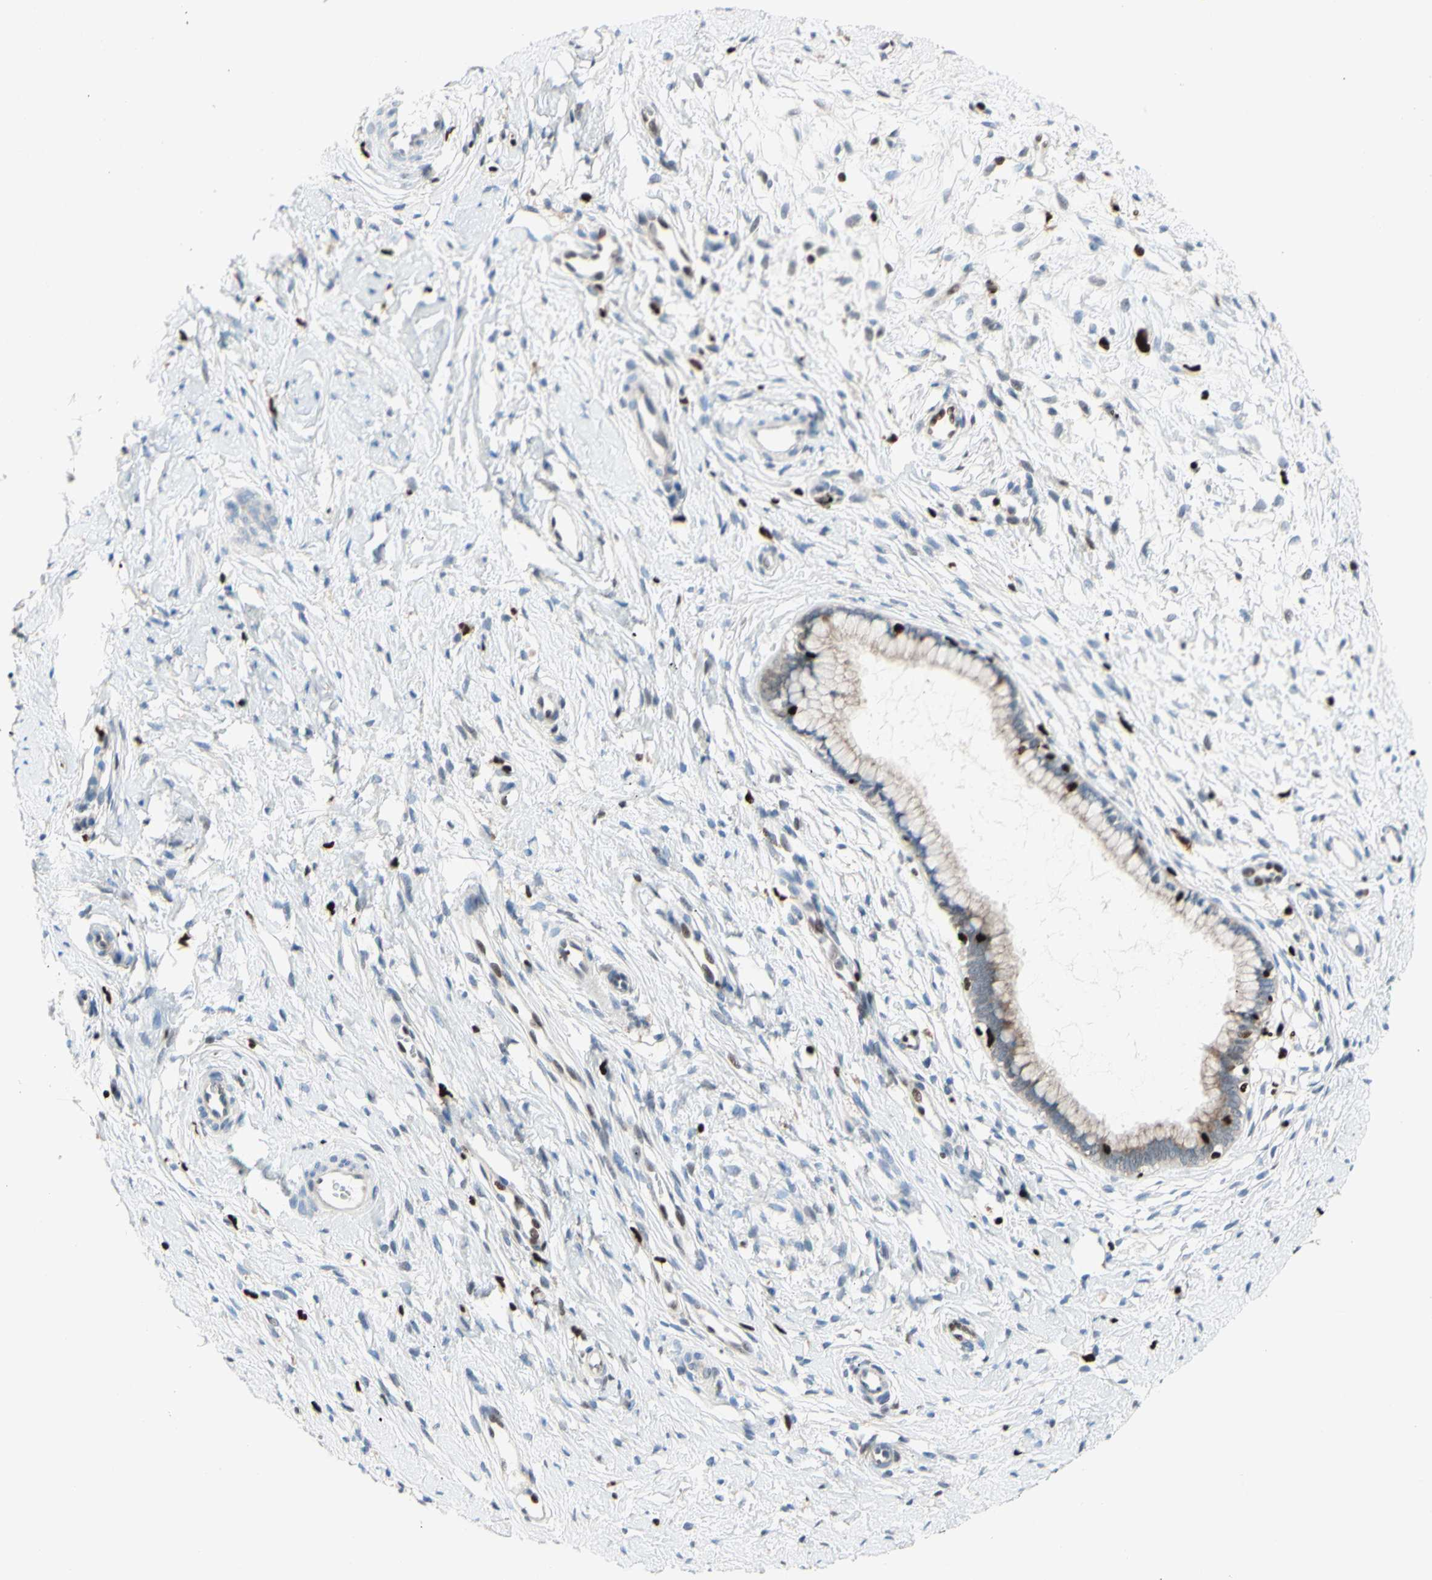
{"staining": {"intensity": "negative", "quantity": "none", "location": "none"}, "tissue": "cervix", "cell_type": "Glandular cells", "image_type": "normal", "snomed": [{"axis": "morphology", "description": "Normal tissue, NOS"}, {"axis": "topography", "description": "Cervix"}], "caption": "A micrograph of human cervix is negative for staining in glandular cells. Brightfield microscopy of immunohistochemistry stained with DAB (brown) and hematoxylin (blue), captured at high magnification.", "gene": "EED", "patient": {"sex": "female", "age": 65}}